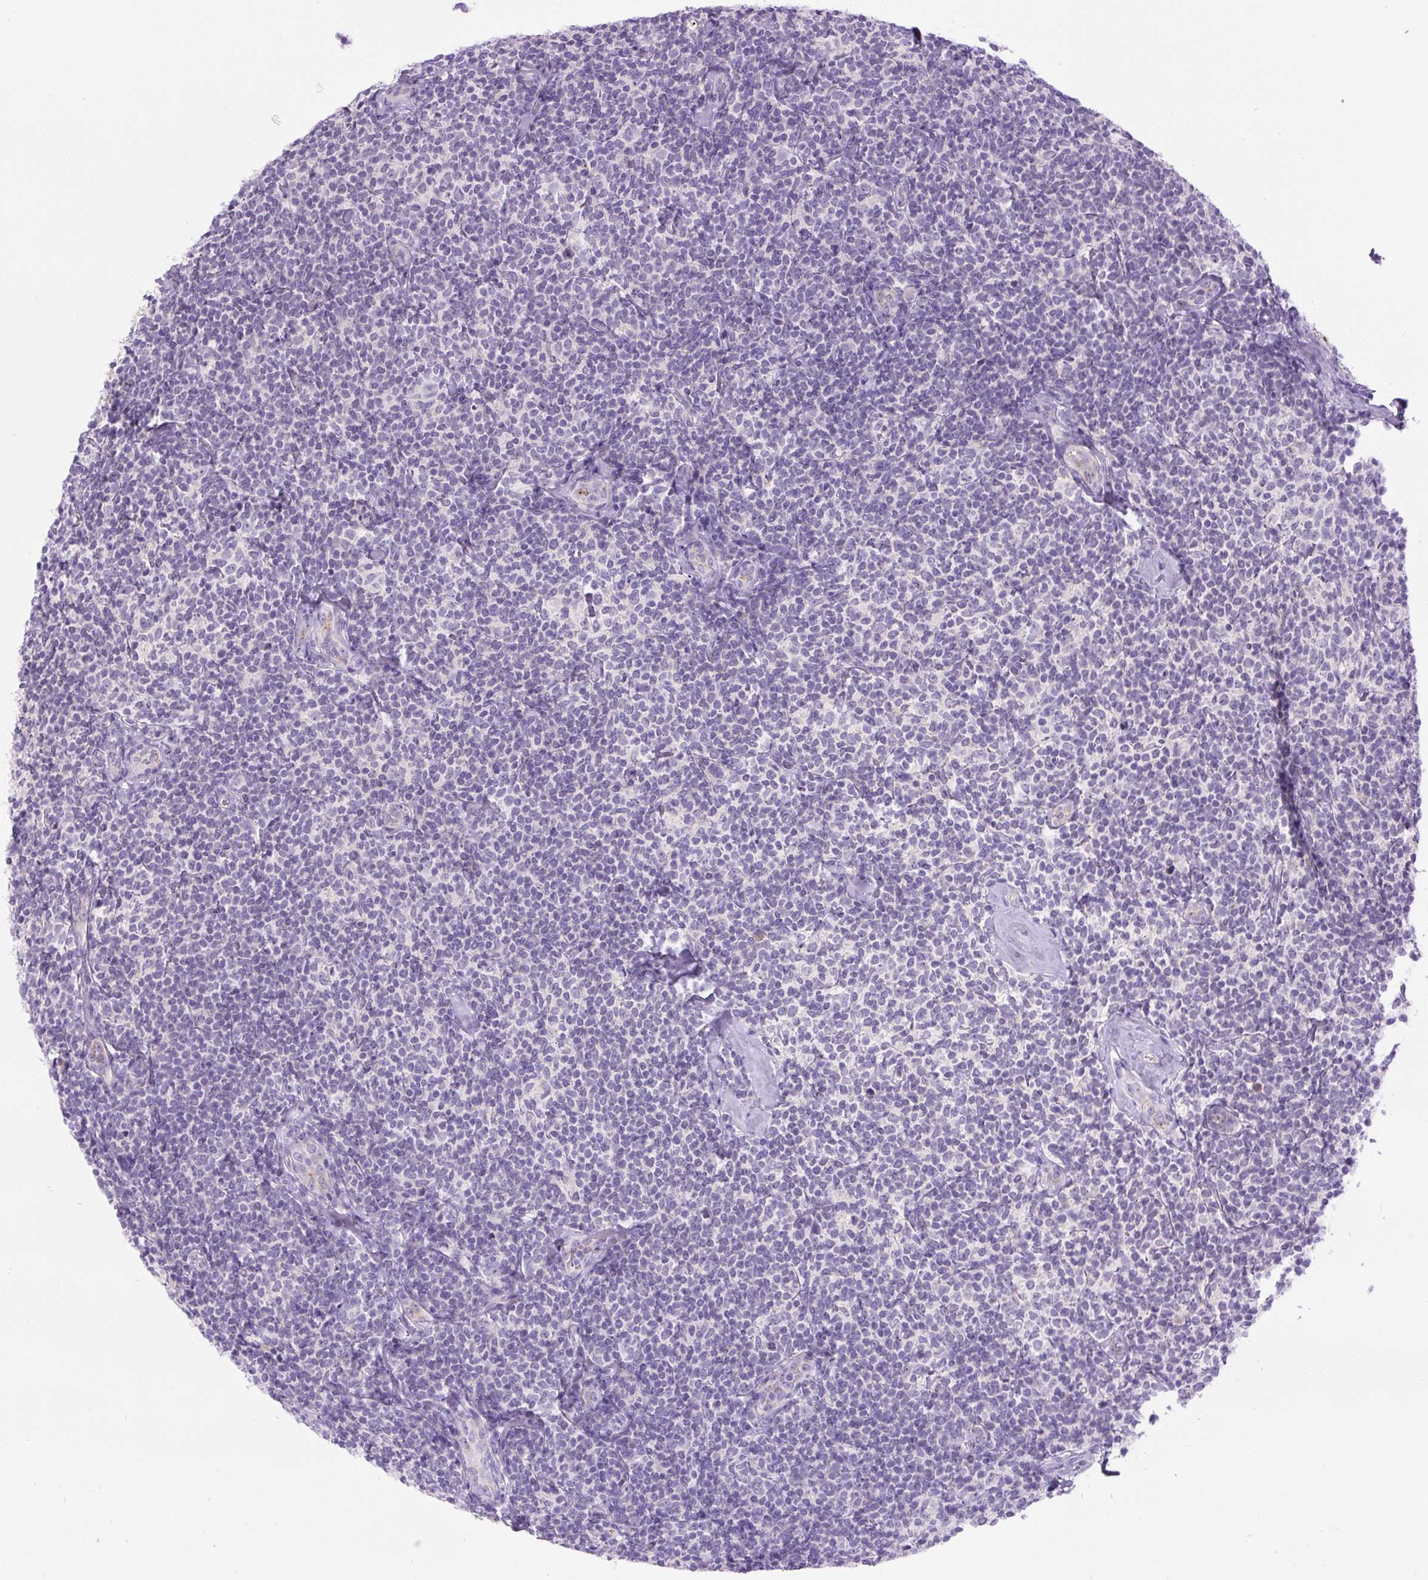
{"staining": {"intensity": "negative", "quantity": "none", "location": "none"}, "tissue": "lymphoma", "cell_type": "Tumor cells", "image_type": "cancer", "snomed": [{"axis": "morphology", "description": "Malignant lymphoma, non-Hodgkin's type, Low grade"}, {"axis": "topography", "description": "Lymph node"}], "caption": "Immunohistochemical staining of human malignant lymphoma, non-Hodgkin's type (low-grade) displays no significant expression in tumor cells.", "gene": "RSPO4", "patient": {"sex": "female", "age": 56}}